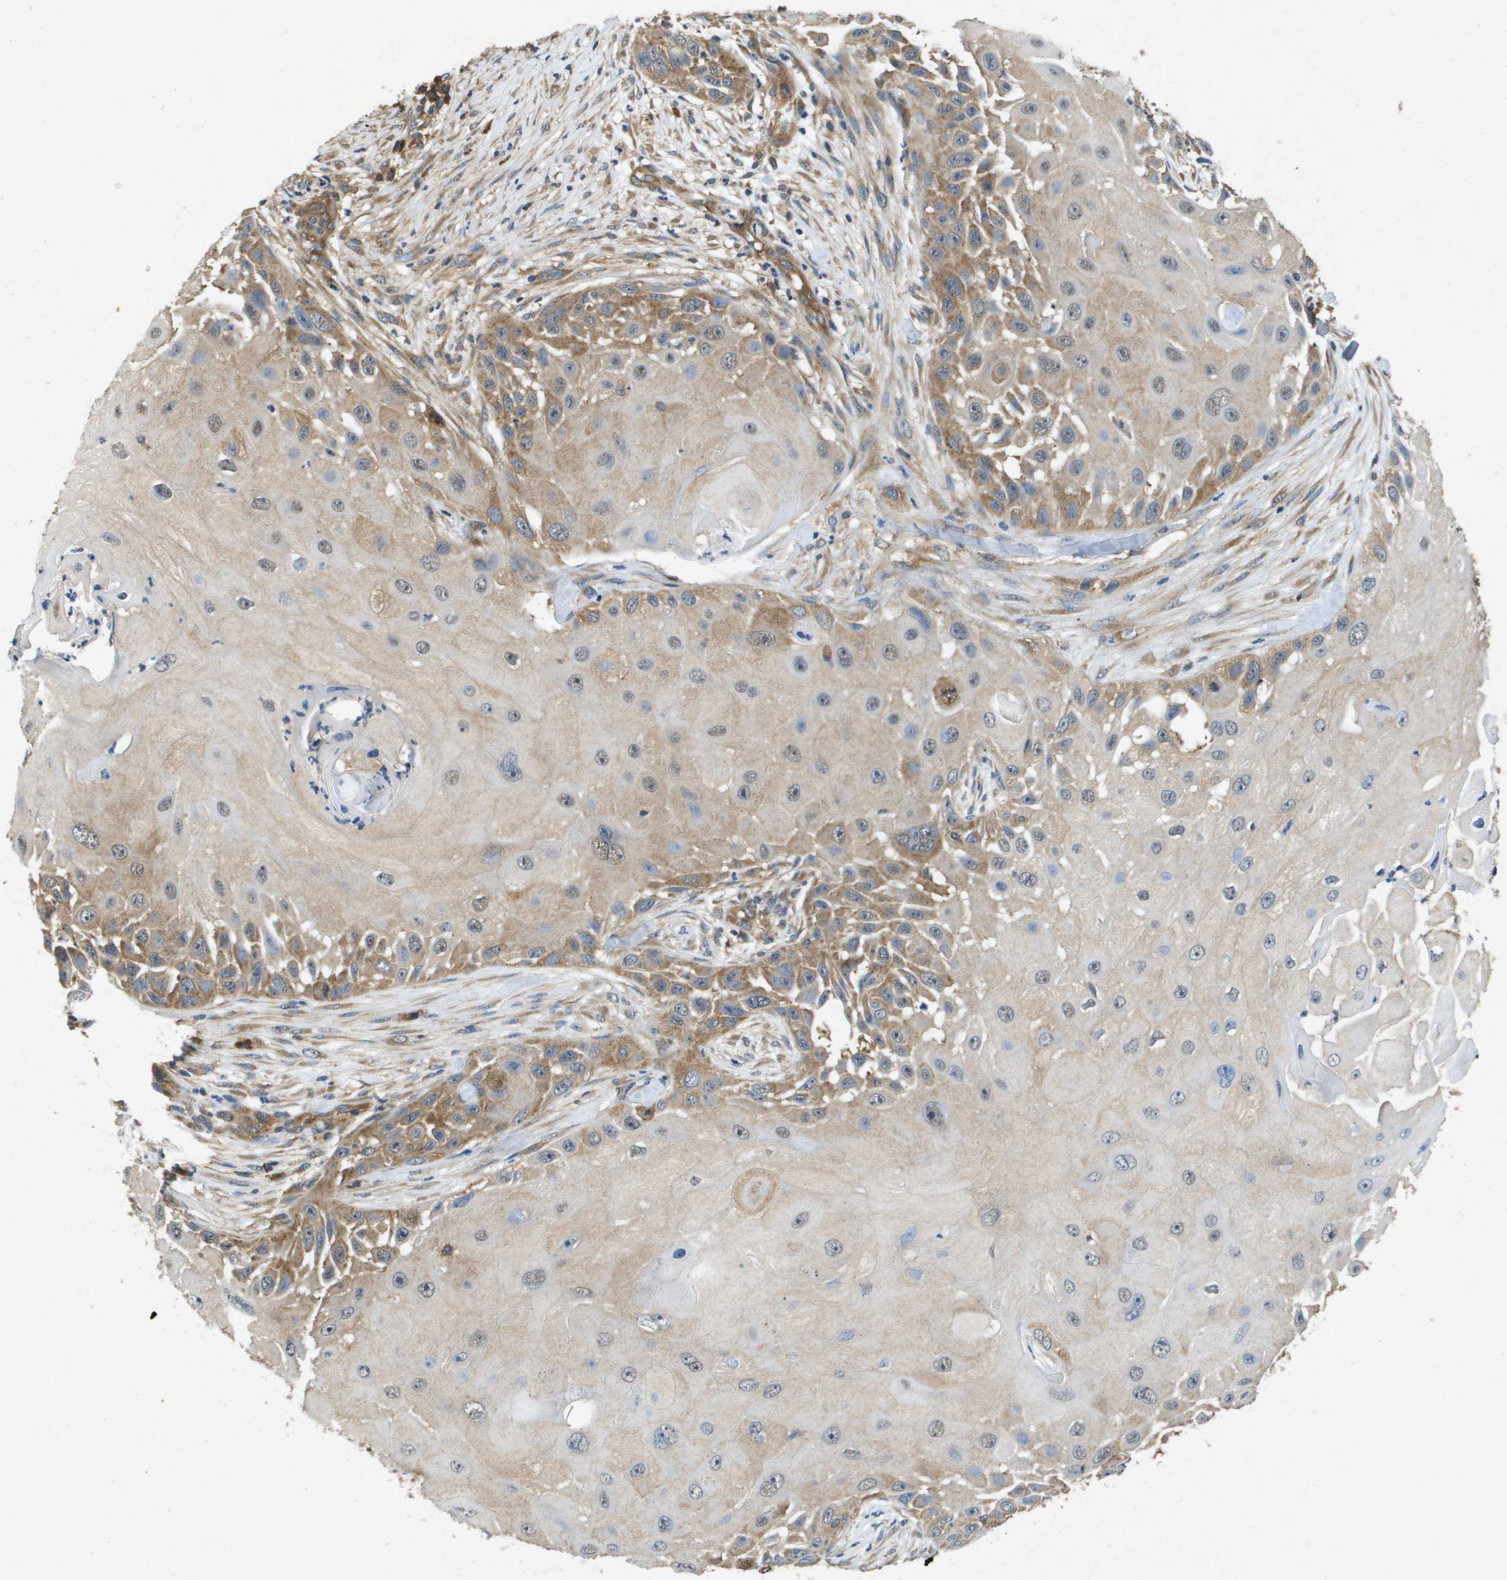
{"staining": {"intensity": "moderate", "quantity": "25%-75%", "location": "cytoplasmic/membranous"}, "tissue": "skin cancer", "cell_type": "Tumor cells", "image_type": "cancer", "snomed": [{"axis": "morphology", "description": "Squamous cell carcinoma, NOS"}, {"axis": "topography", "description": "Skin"}], "caption": "Brown immunohistochemical staining in human skin squamous cell carcinoma reveals moderate cytoplasmic/membranous staining in approximately 25%-75% of tumor cells.", "gene": "PTPRT", "patient": {"sex": "female", "age": 44}}